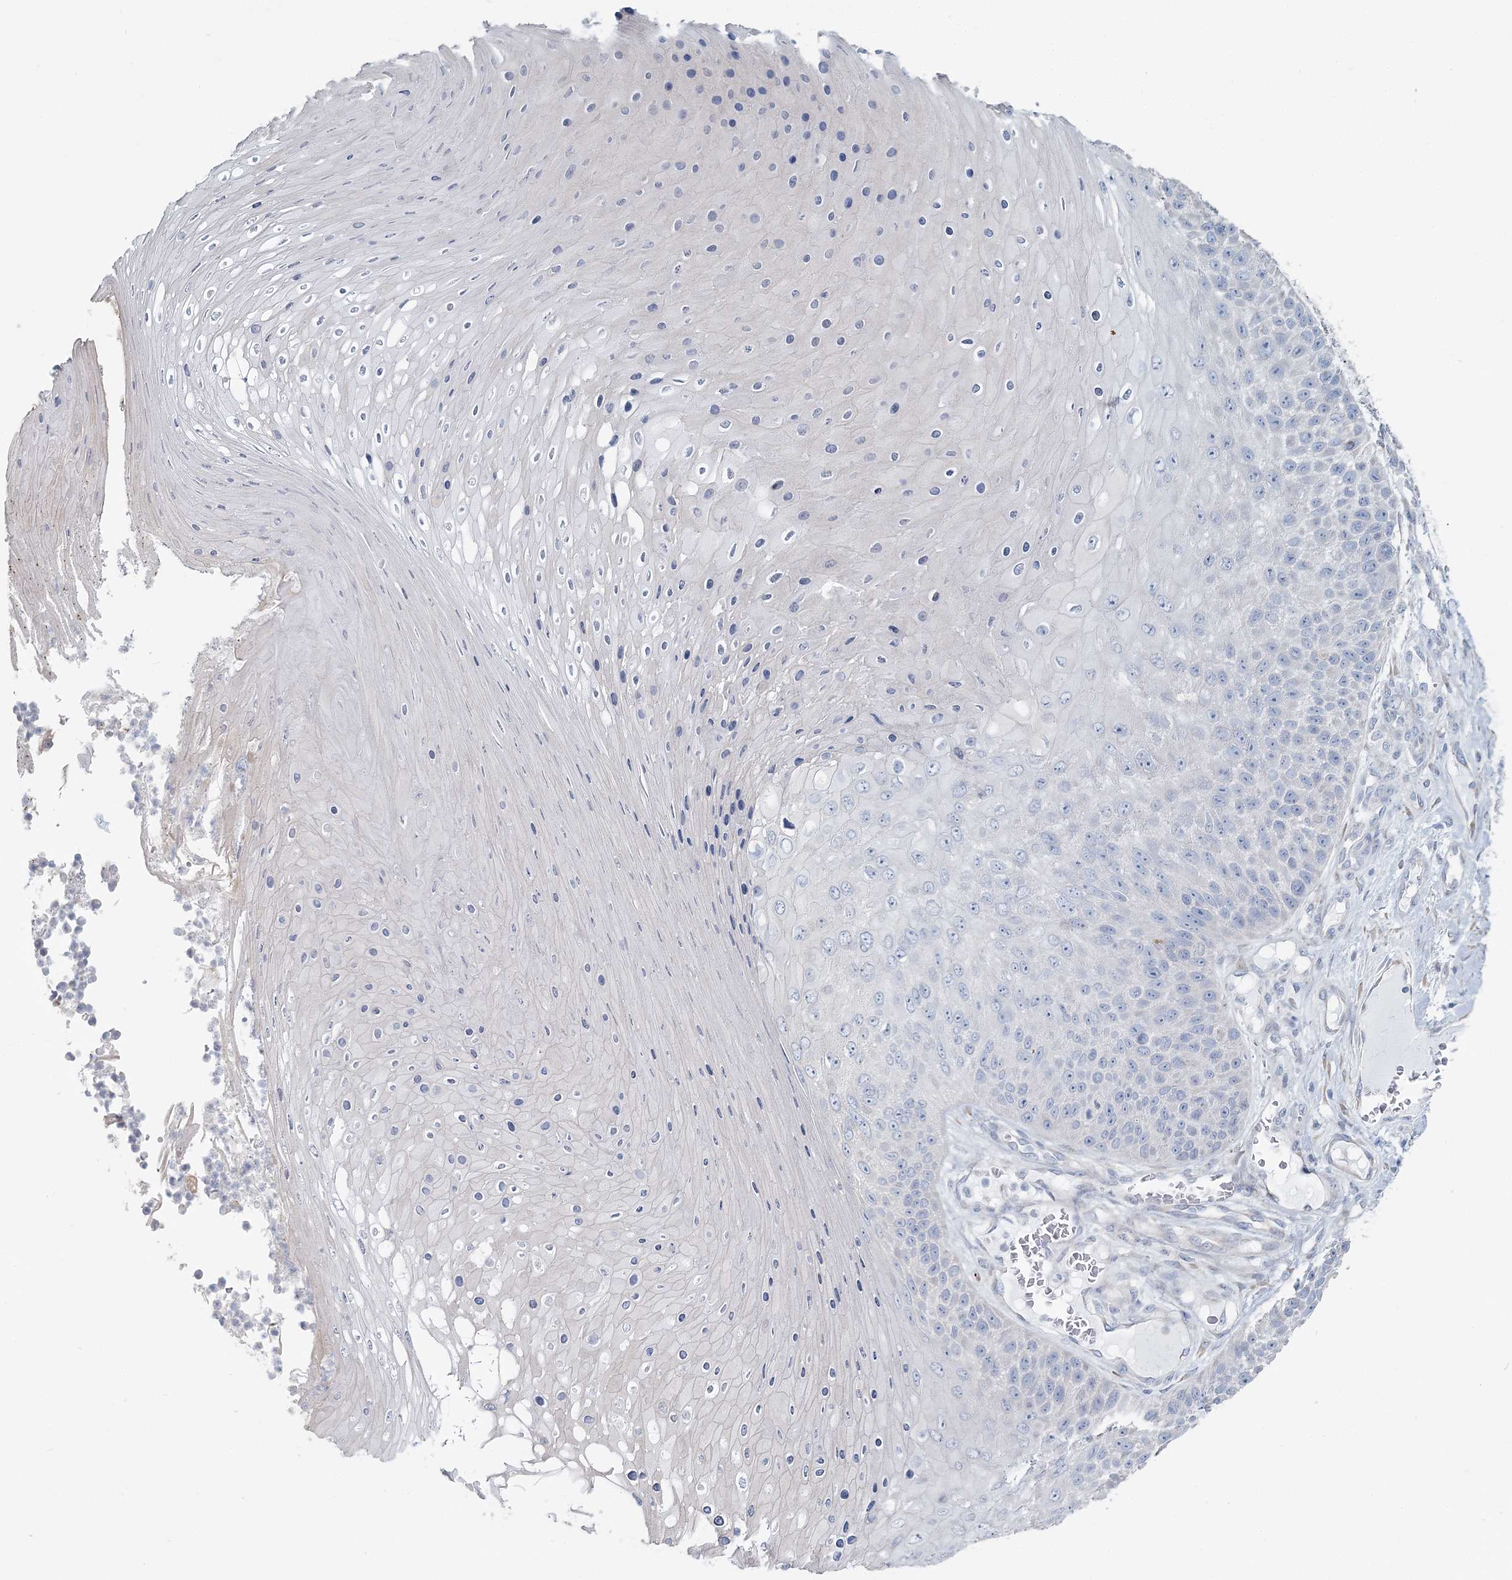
{"staining": {"intensity": "negative", "quantity": "none", "location": "none"}, "tissue": "skin cancer", "cell_type": "Tumor cells", "image_type": "cancer", "snomed": [{"axis": "morphology", "description": "Squamous cell carcinoma, NOS"}, {"axis": "topography", "description": "Skin"}], "caption": "Immunohistochemistry (IHC) photomicrograph of human skin squamous cell carcinoma stained for a protein (brown), which demonstrates no expression in tumor cells. The staining is performed using DAB brown chromogen with nuclei counter-stained in using hematoxylin.", "gene": "CMBL", "patient": {"sex": "female", "age": 88}}